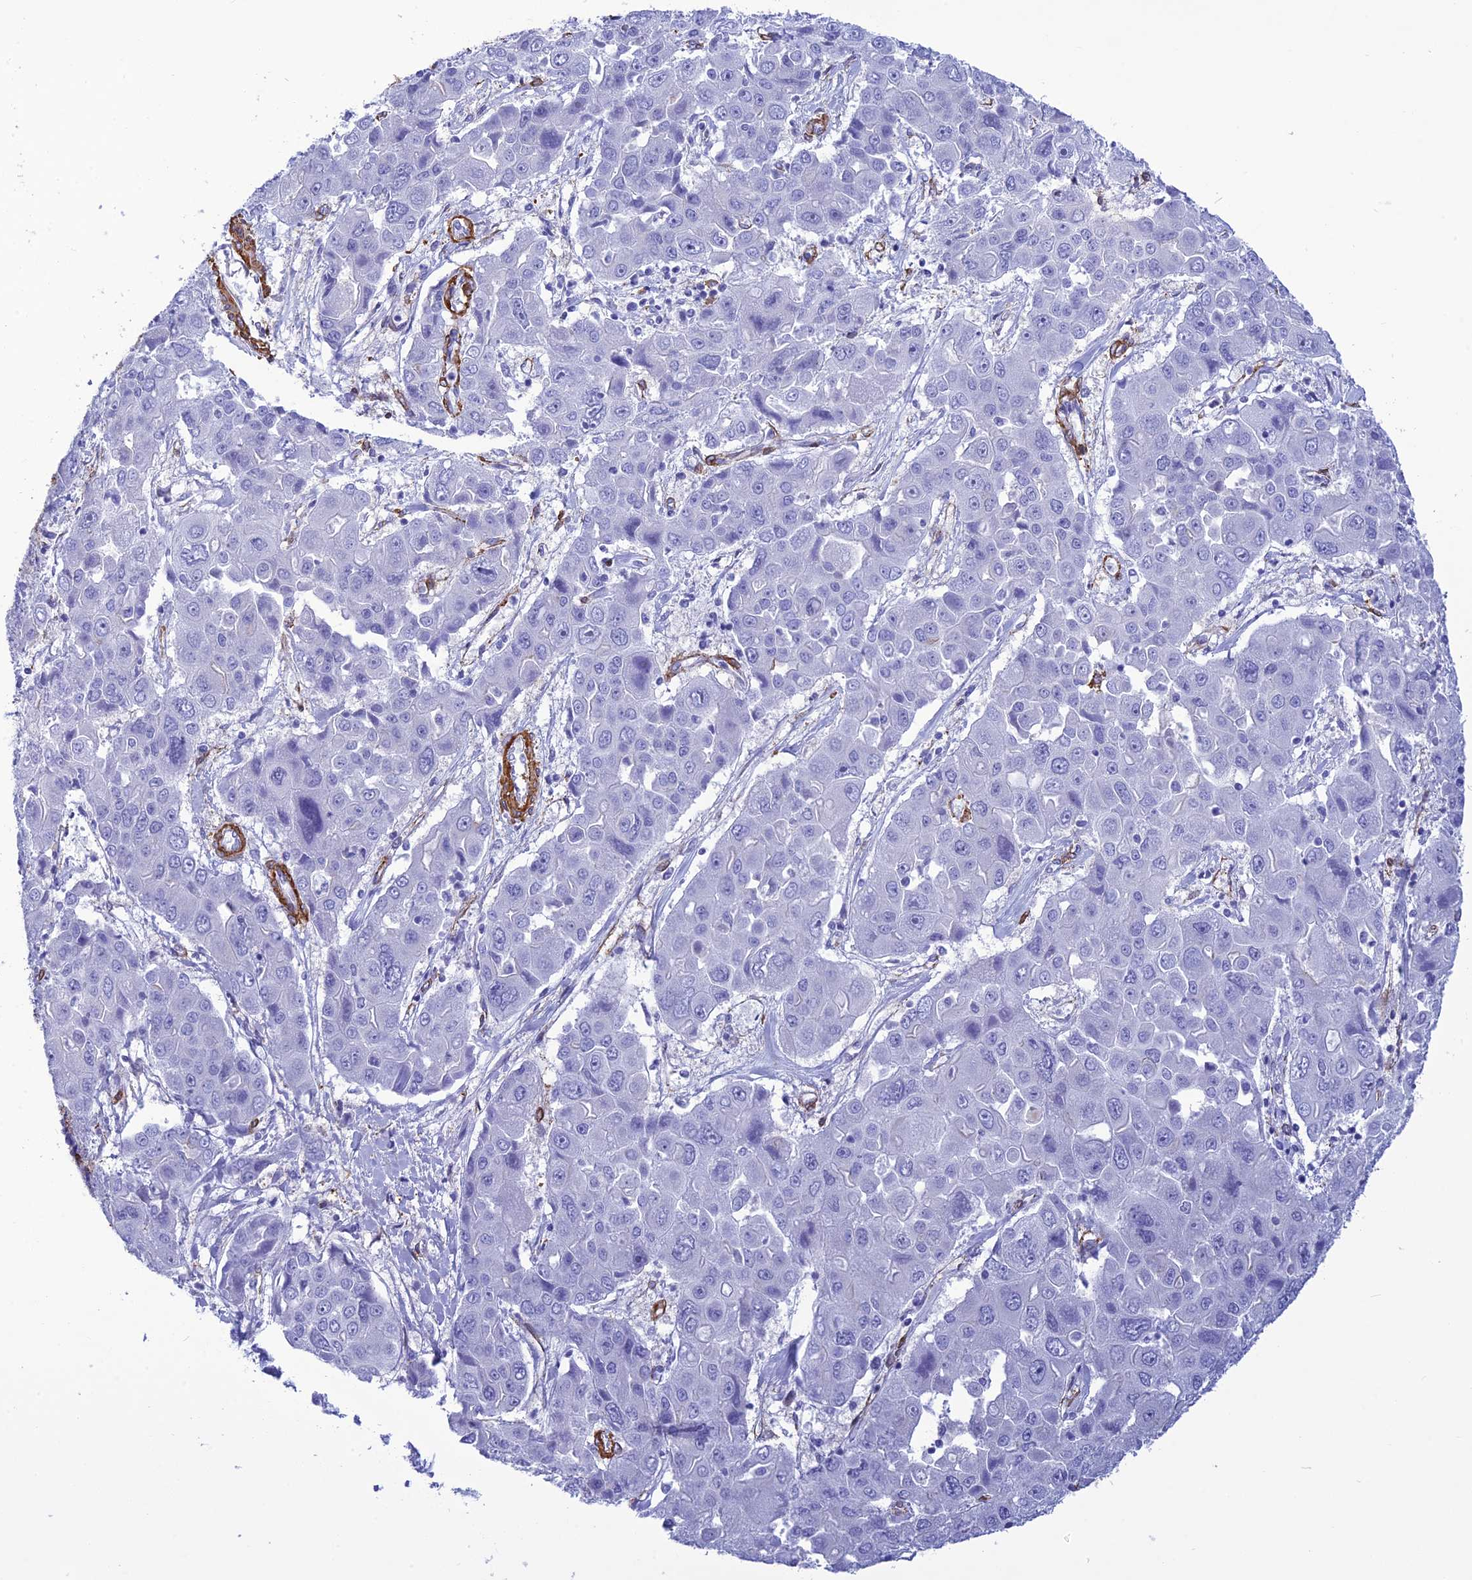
{"staining": {"intensity": "negative", "quantity": "none", "location": "none"}, "tissue": "liver cancer", "cell_type": "Tumor cells", "image_type": "cancer", "snomed": [{"axis": "morphology", "description": "Cholangiocarcinoma"}, {"axis": "topography", "description": "Liver"}], "caption": "There is no significant positivity in tumor cells of liver cancer.", "gene": "NKD1", "patient": {"sex": "male", "age": 67}}